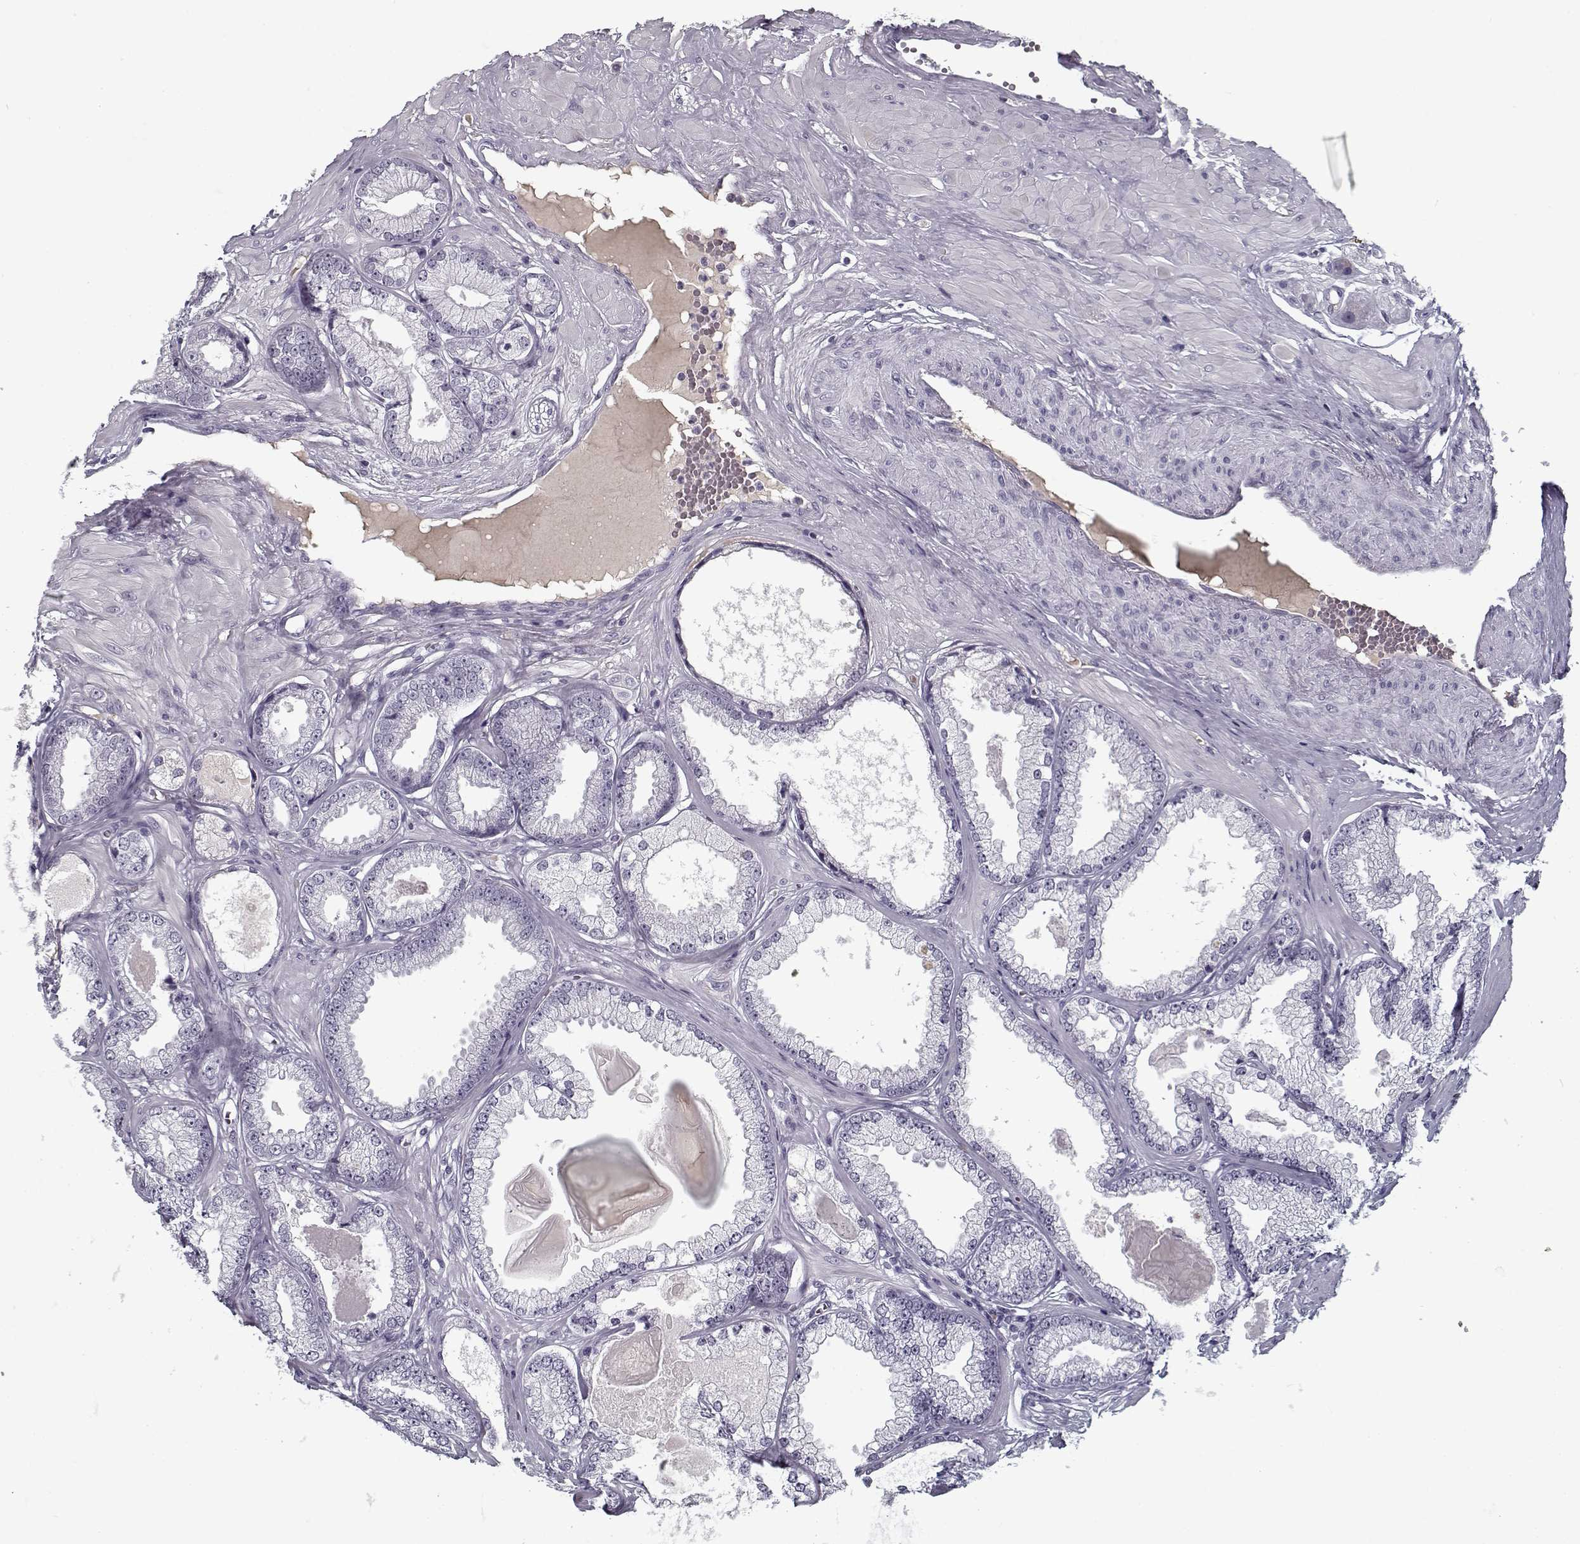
{"staining": {"intensity": "negative", "quantity": "none", "location": "none"}, "tissue": "prostate cancer", "cell_type": "Tumor cells", "image_type": "cancer", "snomed": [{"axis": "morphology", "description": "Adenocarcinoma, Low grade"}, {"axis": "topography", "description": "Prostate"}], "caption": "Prostate cancer stained for a protein using immunohistochemistry demonstrates no staining tumor cells.", "gene": "SPACA9", "patient": {"sex": "male", "age": 64}}